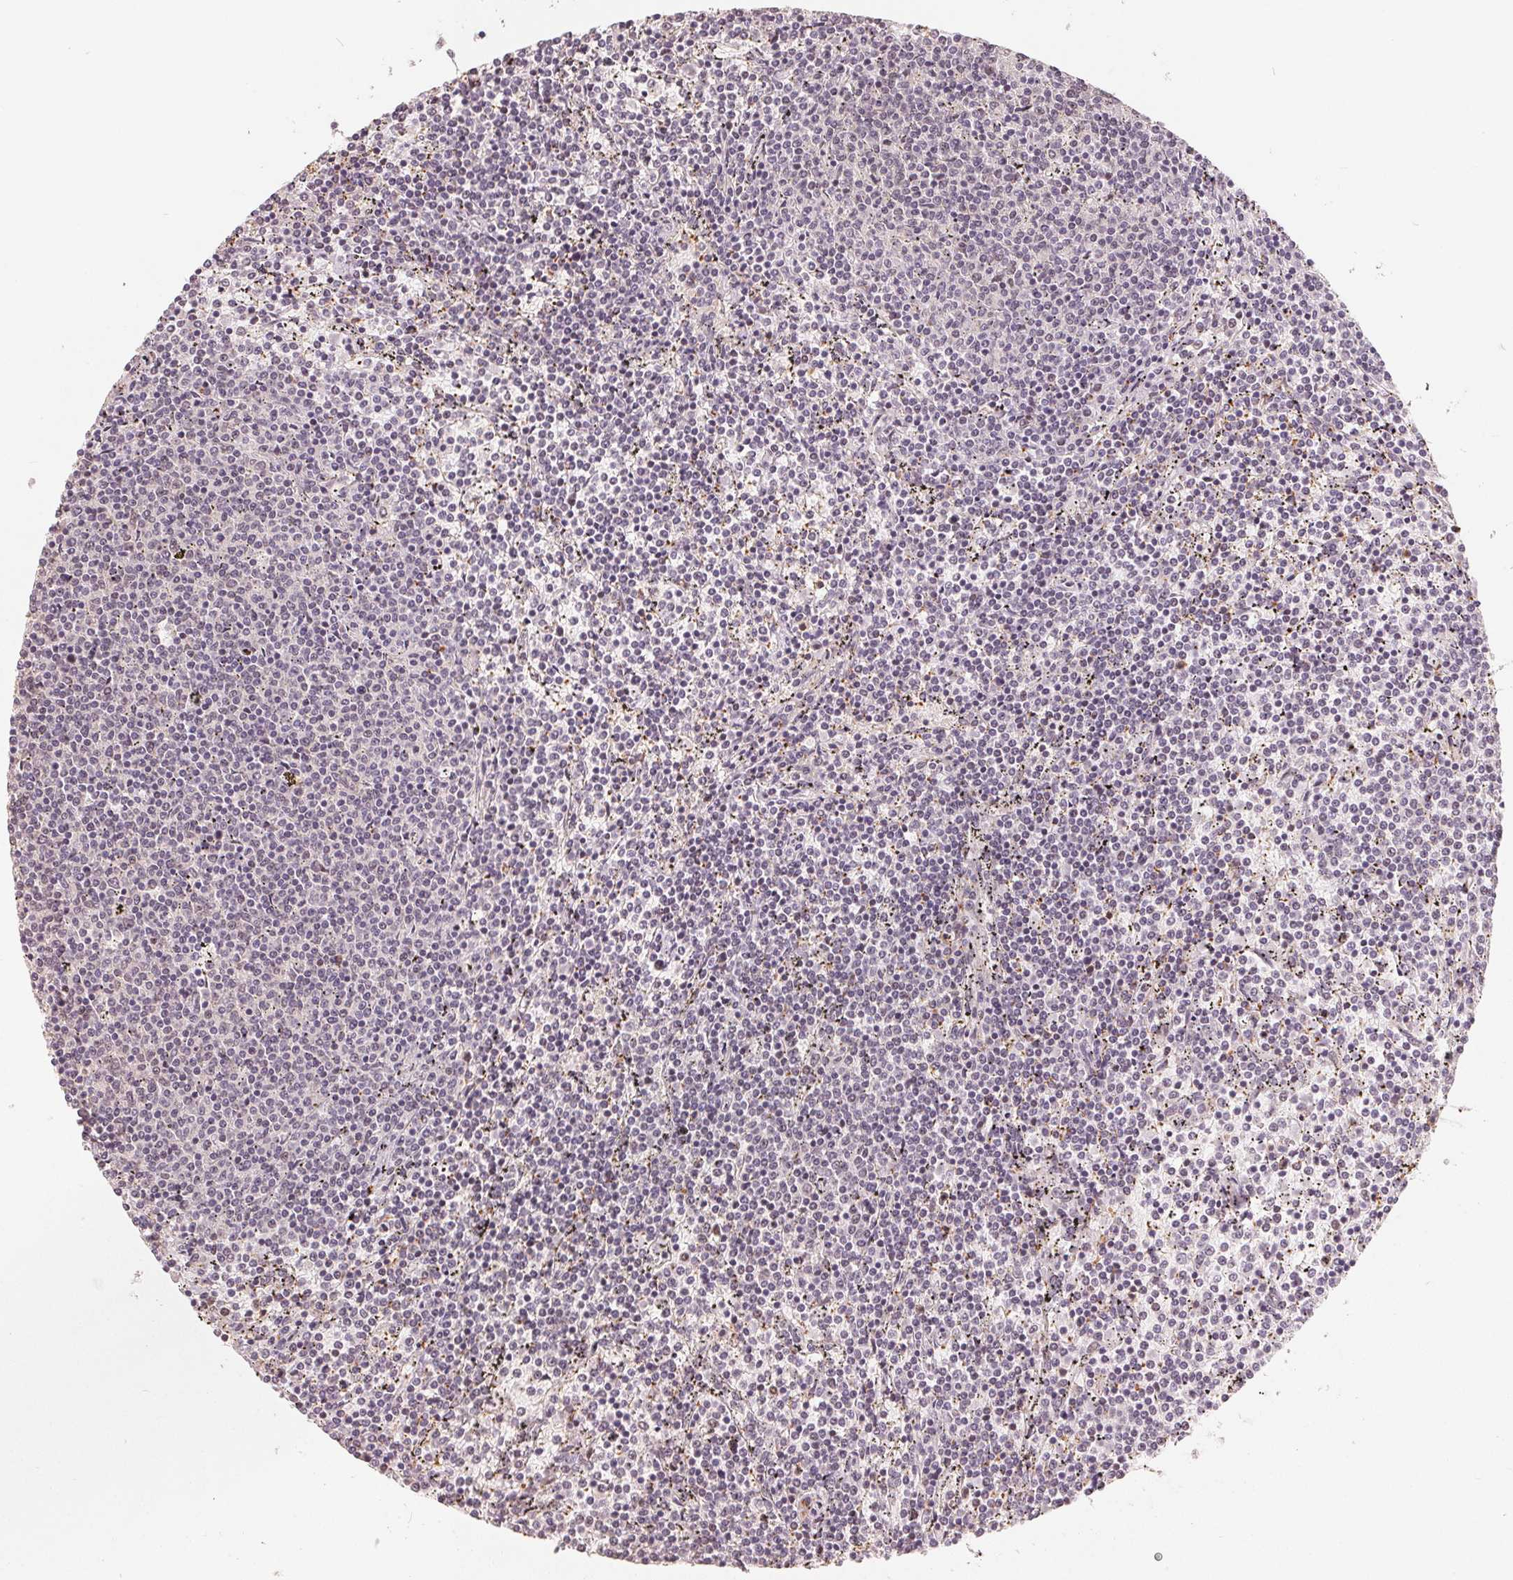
{"staining": {"intensity": "negative", "quantity": "none", "location": "none"}, "tissue": "lymphoma", "cell_type": "Tumor cells", "image_type": "cancer", "snomed": [{"axis": "morphology", "description": "Malignant lymphoma, non-Hodgkin's type, Low grade"}, {"axis": "topography", "description": "Spleen"}], "caption": "An image of malignant lymphoma, non-Hodgkin's type (low-grade) stained for a protein shows no brown staining in tumor cells. (DAB (3,3'-diaminobenzidine) immunohistochemistry (IHC) with hematoxylin counter stain).", "gene": "CCDC138", "patient": {"sex": "female", "age": 50}}